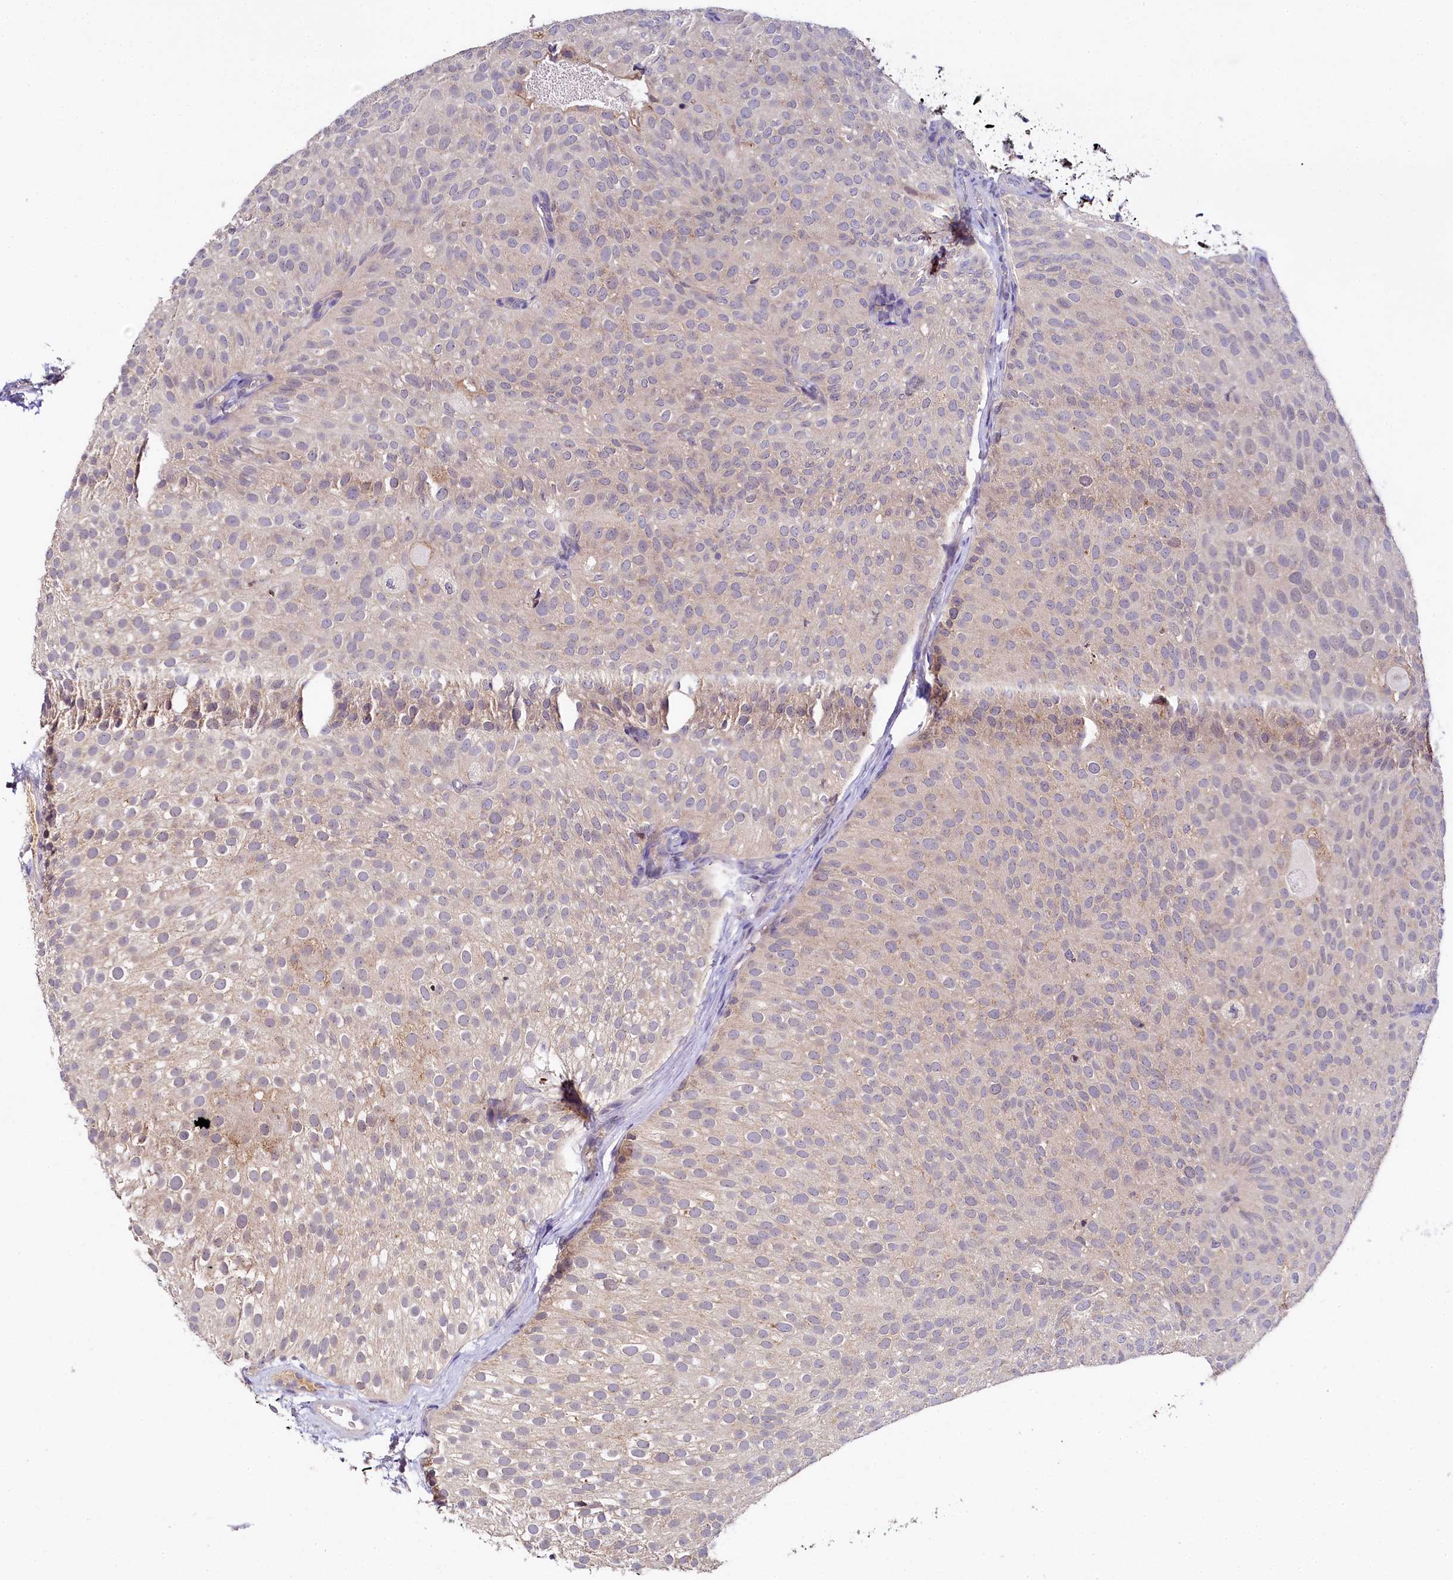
{"staining": {"intensity": "weak", "quantity": "25%-75%", "location": "cytoplasmic/membranous"}, "tissue": "urothelial cancer", "cell_type": "Tumor cells", "image_type": "cancer", "snomed": [{"axis": "morphology", "description": "Urothelial carcinoma, Low grade"}, {"axis": "topography", "description": "Urinary bladder"}], "caption": "Protein staining by IHC exhibits weak cytoplasmic/membranous staining in about 25%-75% of tumor cells in urothelial cancer. Immunohistochemistry stains the protein of interest in brown and the nuclei are stained blue.", "gene": "SPINK9", "patient": {"sex": "male", "age": 78}}